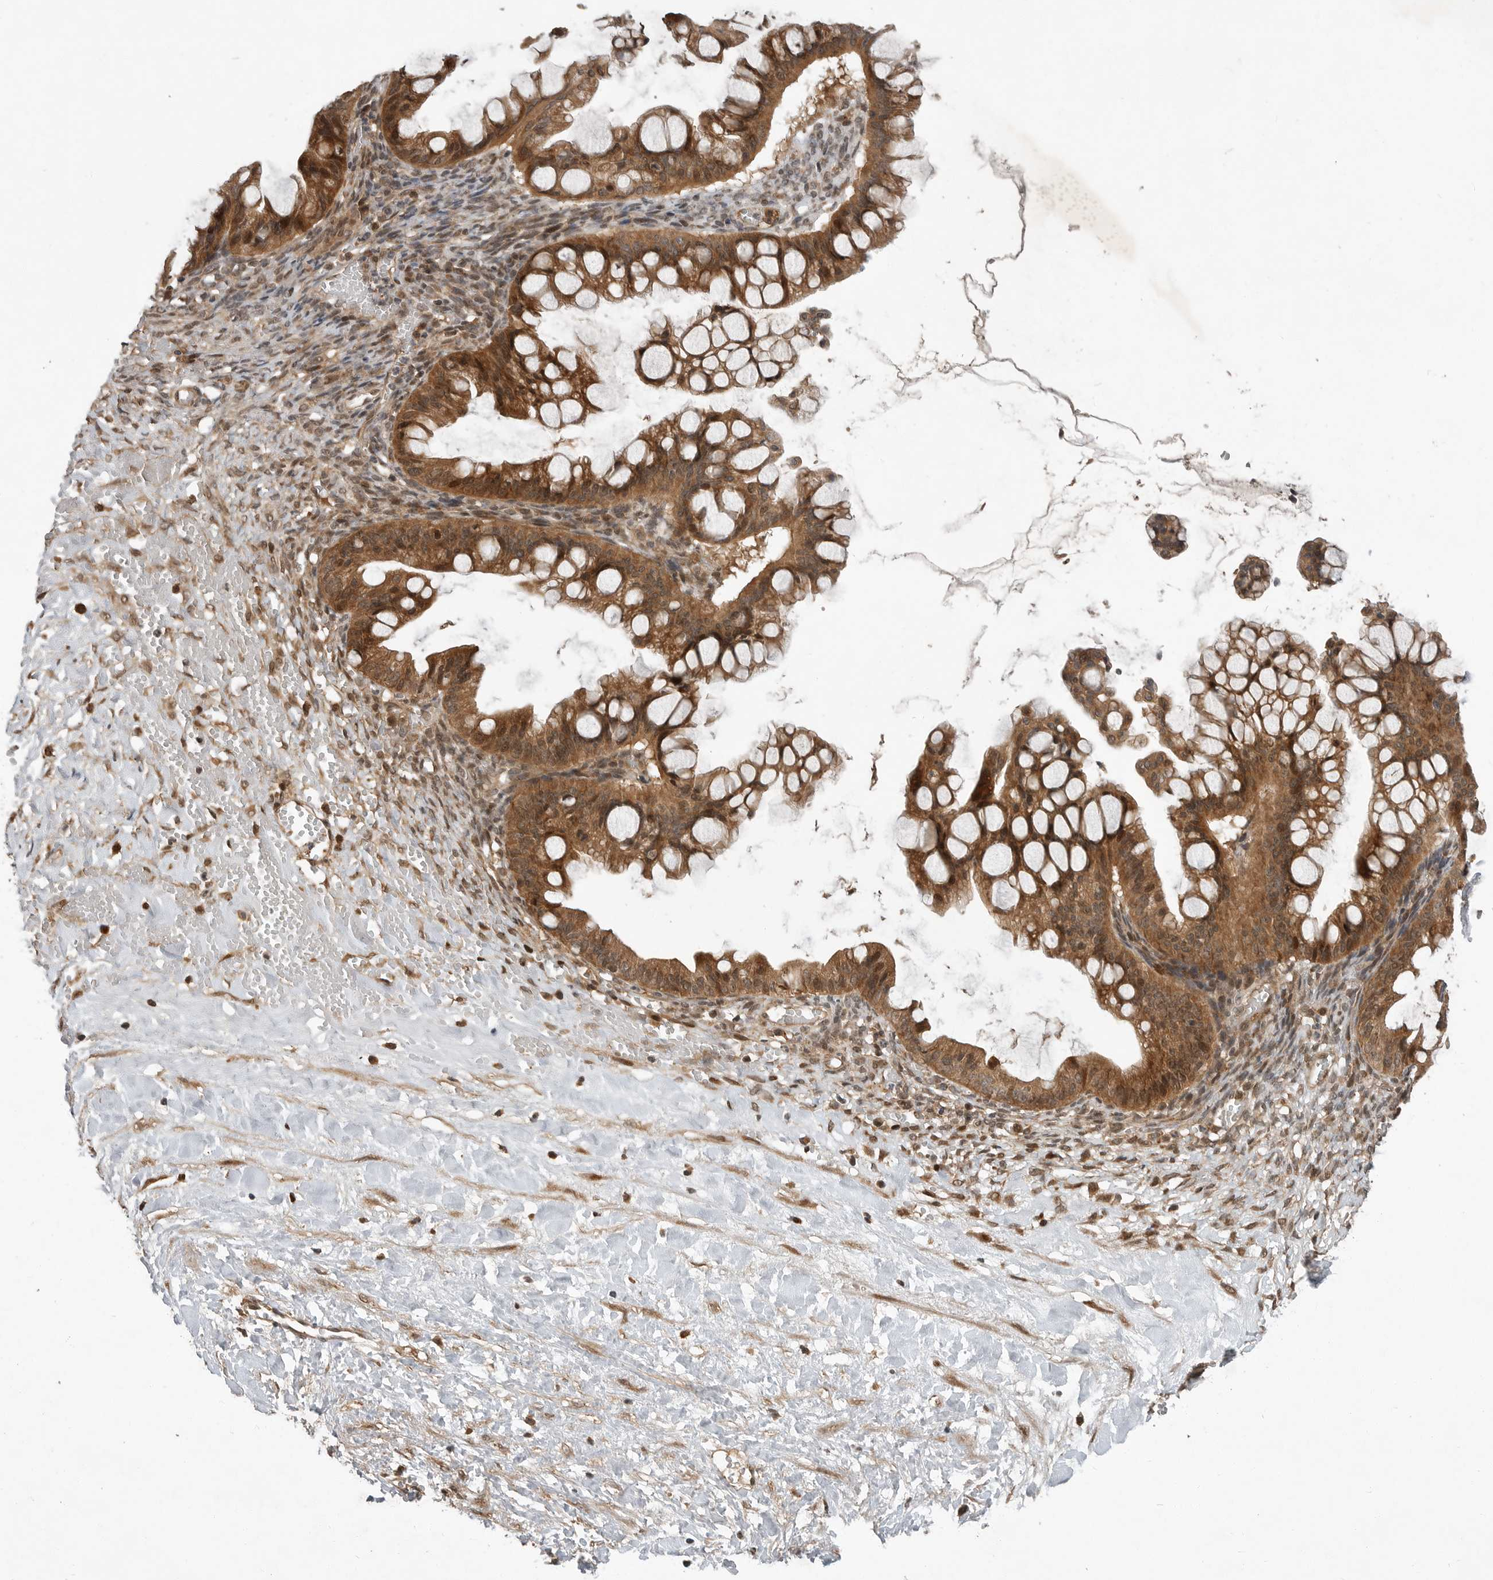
{"staining": {"intensity": "moderate", "quantity": ">75%", "location": "cytoplasmic/membranous,nuclear"}, "tissue": "ovarian cancer", "cell_type": "Tumor cells", "image_type": "cancer", "snomed": [{"axis": "morphology", "description": "Cystadenocarcinoma, mucinous, NOS"}, {"axis": "topography", "description": "Ovary"}], "caption": "IHC (DAB (3,3'-diaminobenzidine)) staining of human ovarian cancer (mucinous cystadenocarcinoma) demonstrates moderate cytoplasmic/membranous and nuclear protein positivity in about >75% of tumor cells.", "gene": "OSBPL9", "patient": {"sex": "female", "age": 73}}